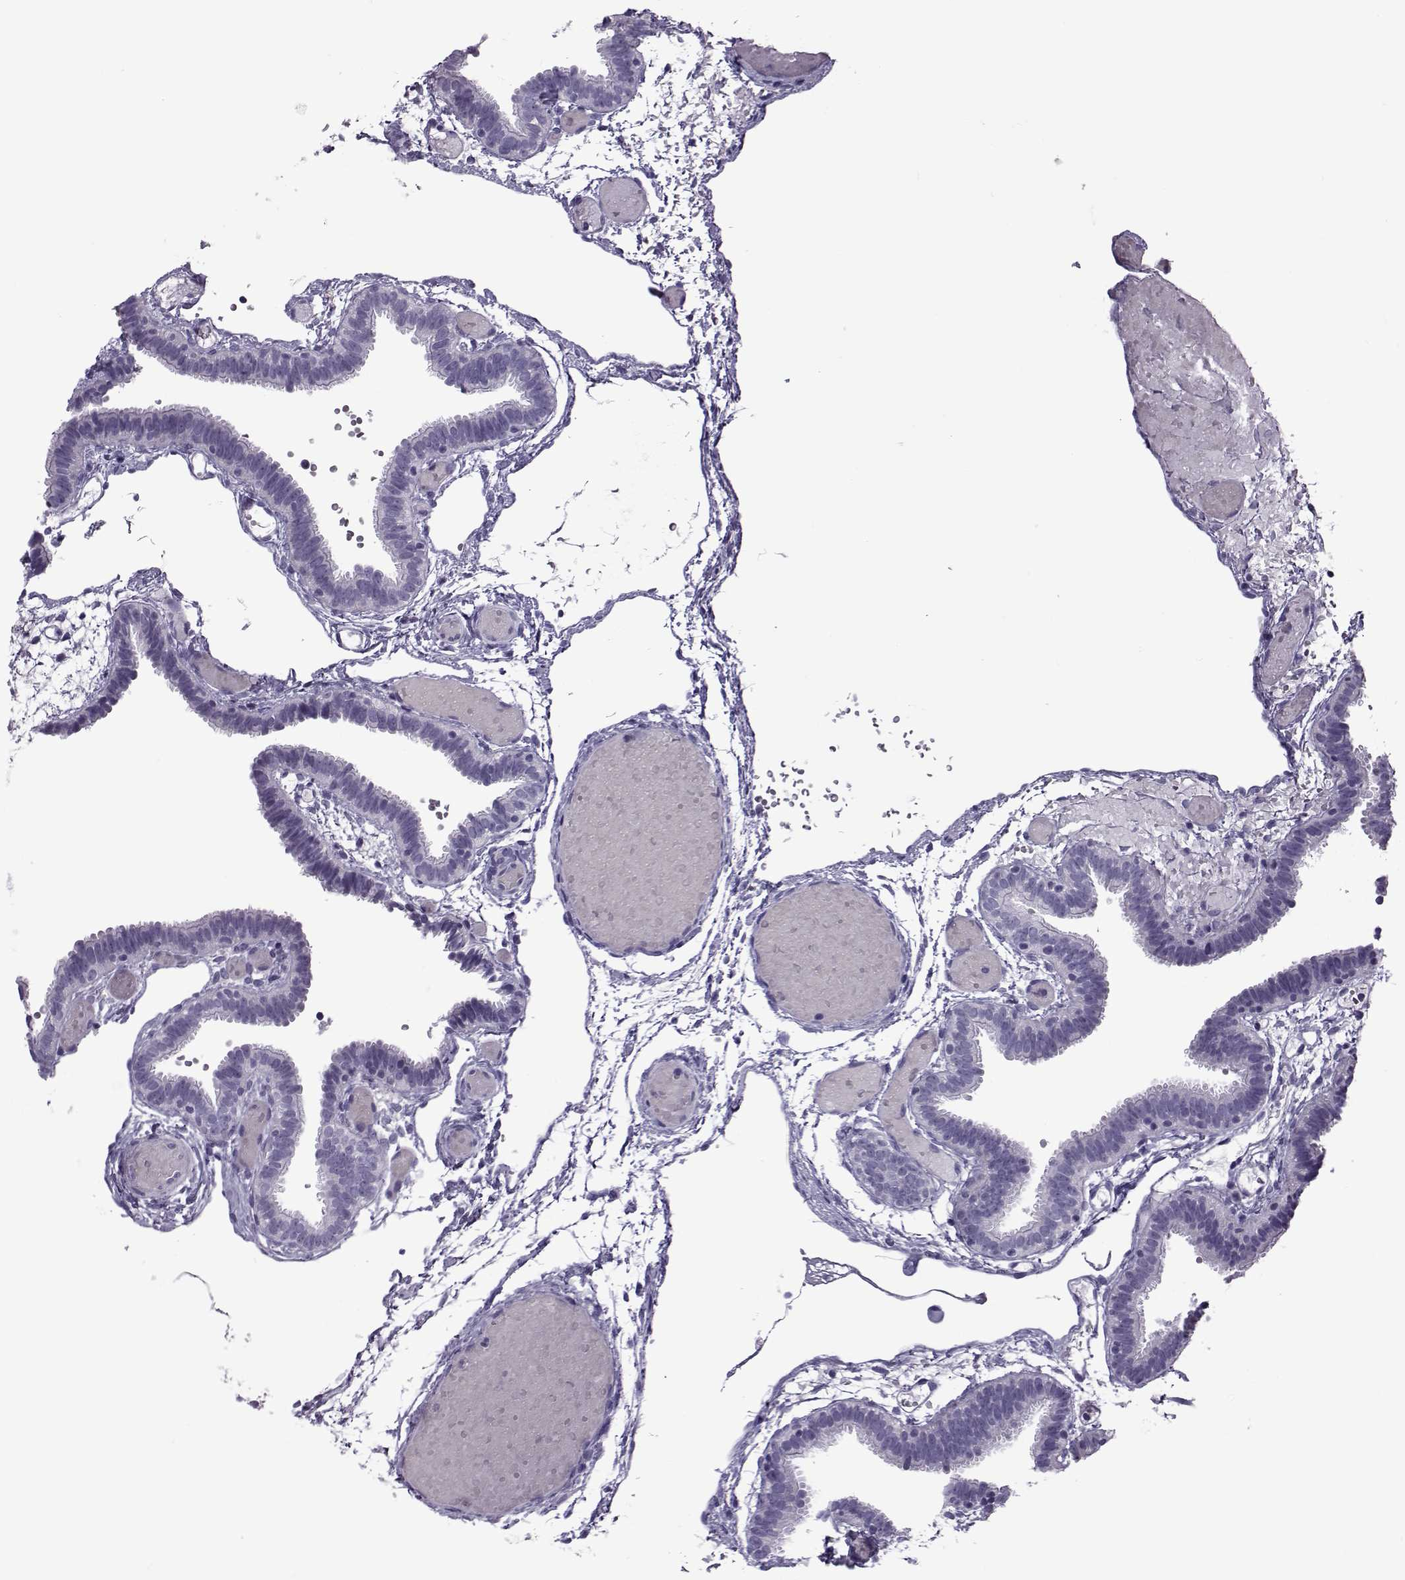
{"staining": {"intensity": "negative", "quantity": "none", "location": "none"}, "tissue": "fallopian tube", "cell_type": "Glandular cells", "image_type": "normal", "snomed": [{"axis": "morphology", "description": "Normal tissue, NOS"}, {"axis": "topography", "description": "Fallopian tube"}], "caption": "Protein analysis of benign fallopian tube exhibits no significant positivity in glandular cells.", "gene": "OIP5", "patient": {"sex": "female", "age": 37}}